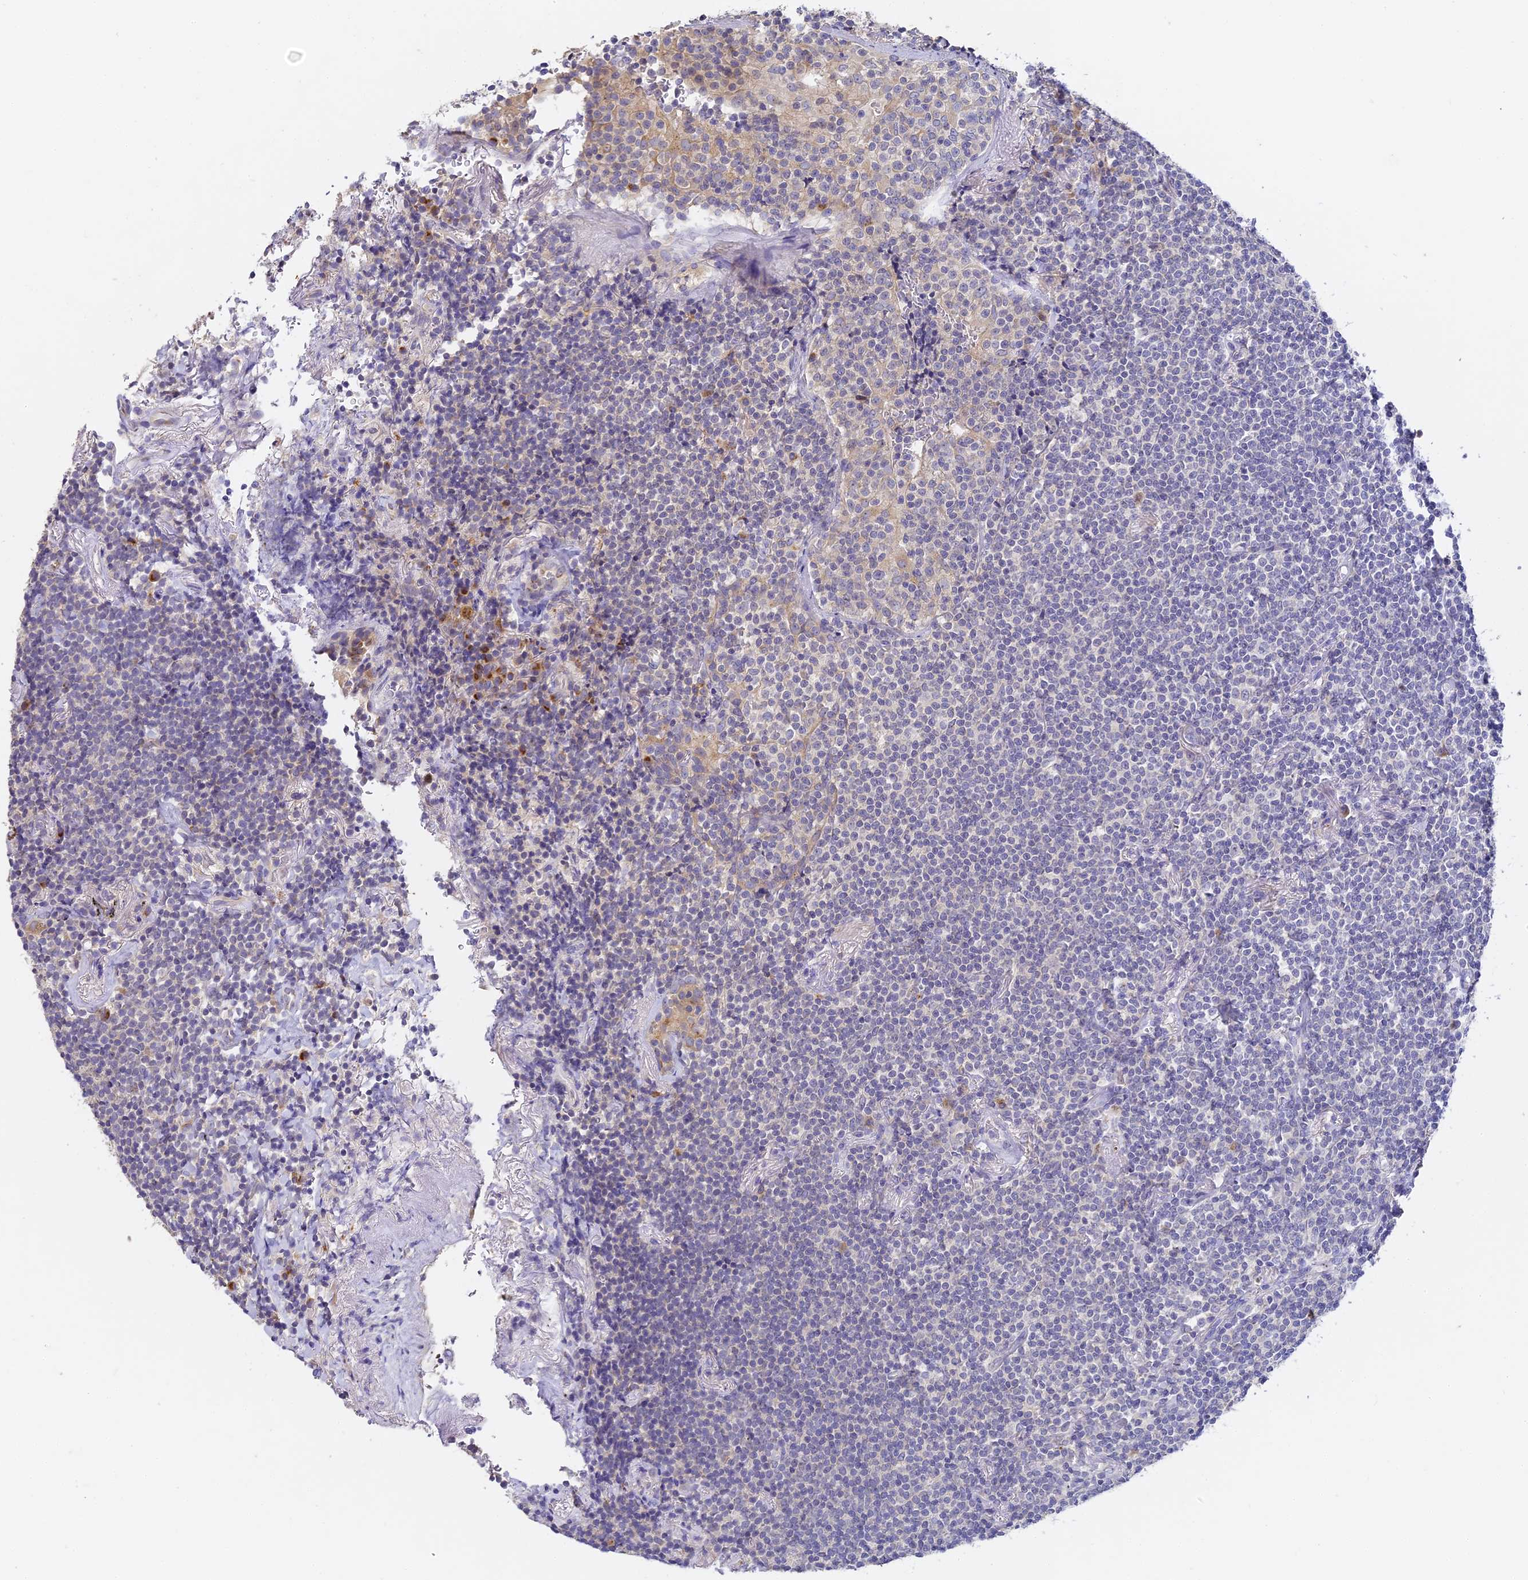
{"staining": {"intensity": "negative", "quantity": "none", "location": "none"}, "tissue": "lymphoma", "cell_type": "Tumor cells", "image_type": "cancer", "snomed": [{"axis": "morphology", "description": "Malignant lymphoma, non-Hodgkin's type, Low grade"}, {"axis": "topography", "description": "Lung"}], "caption": "Immunohistochemistry image of human malignant lymphoma, non-Hodgkin's type (low-grade) stained for a protein (brown), which exhibits no staining in tumor cells.", "gene": "DONSON", "patient": {"sex": "female", "age": 71}}